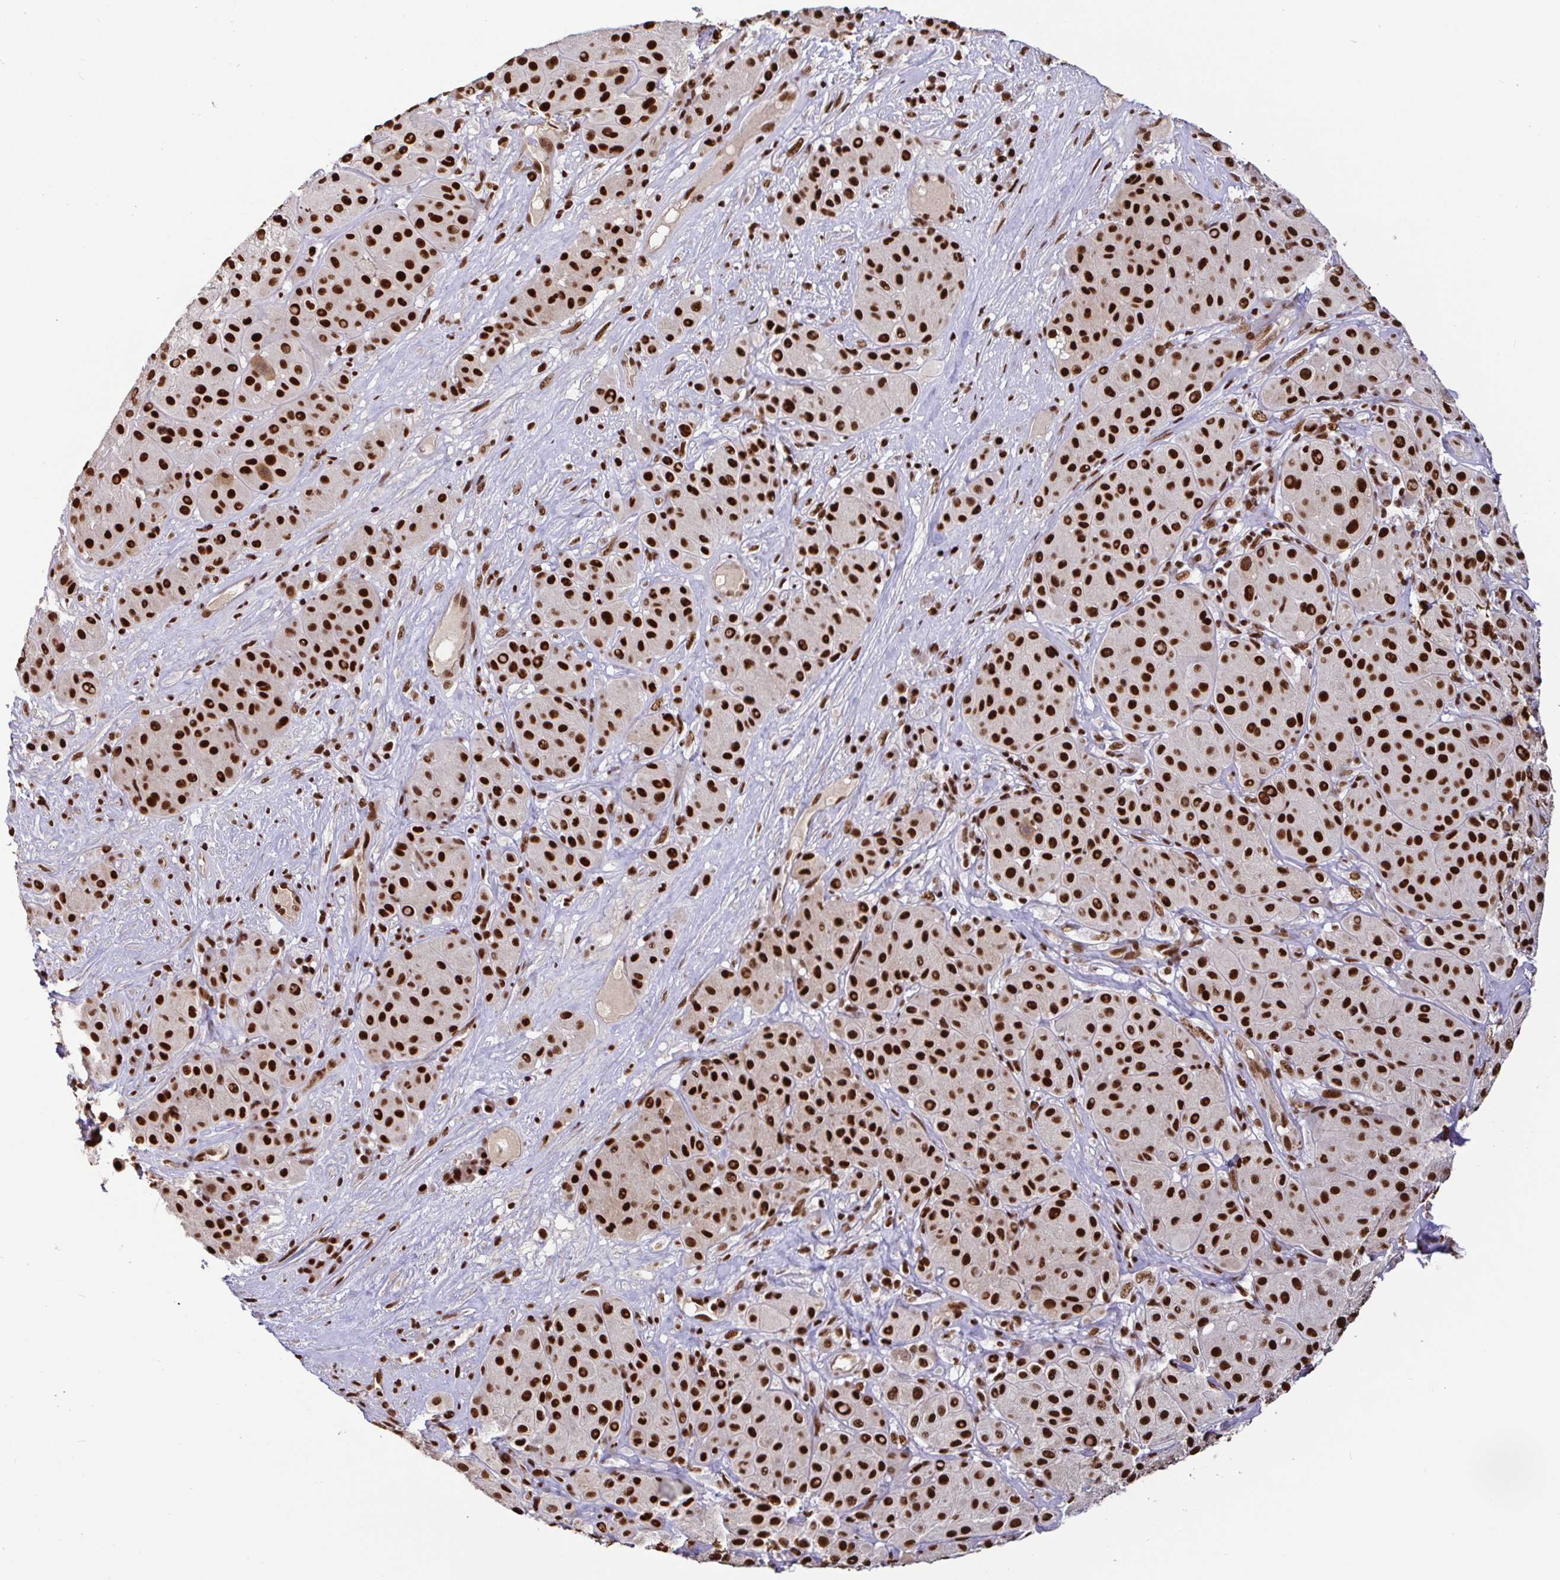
{"staining": {"intensity": "strong", "quantity": ">75%", "location": "nuclear"}, "tissue": "melanoma", "cell_type": "Tumor cells", "image_type": "cancer", "snomed": [{"axis": "morphology", "description": "Malignant melanoma, Metastatic site"}, {"axis": "topography", "description": "Smooth muscle"}], "caption": "The photomicrograph demonstrates staining of melanoma, revealing strong nuclear protein positivity (brown color) within tumor cells.", "gene": "SP3", "patient": {"sex": "male", "age": 41}}